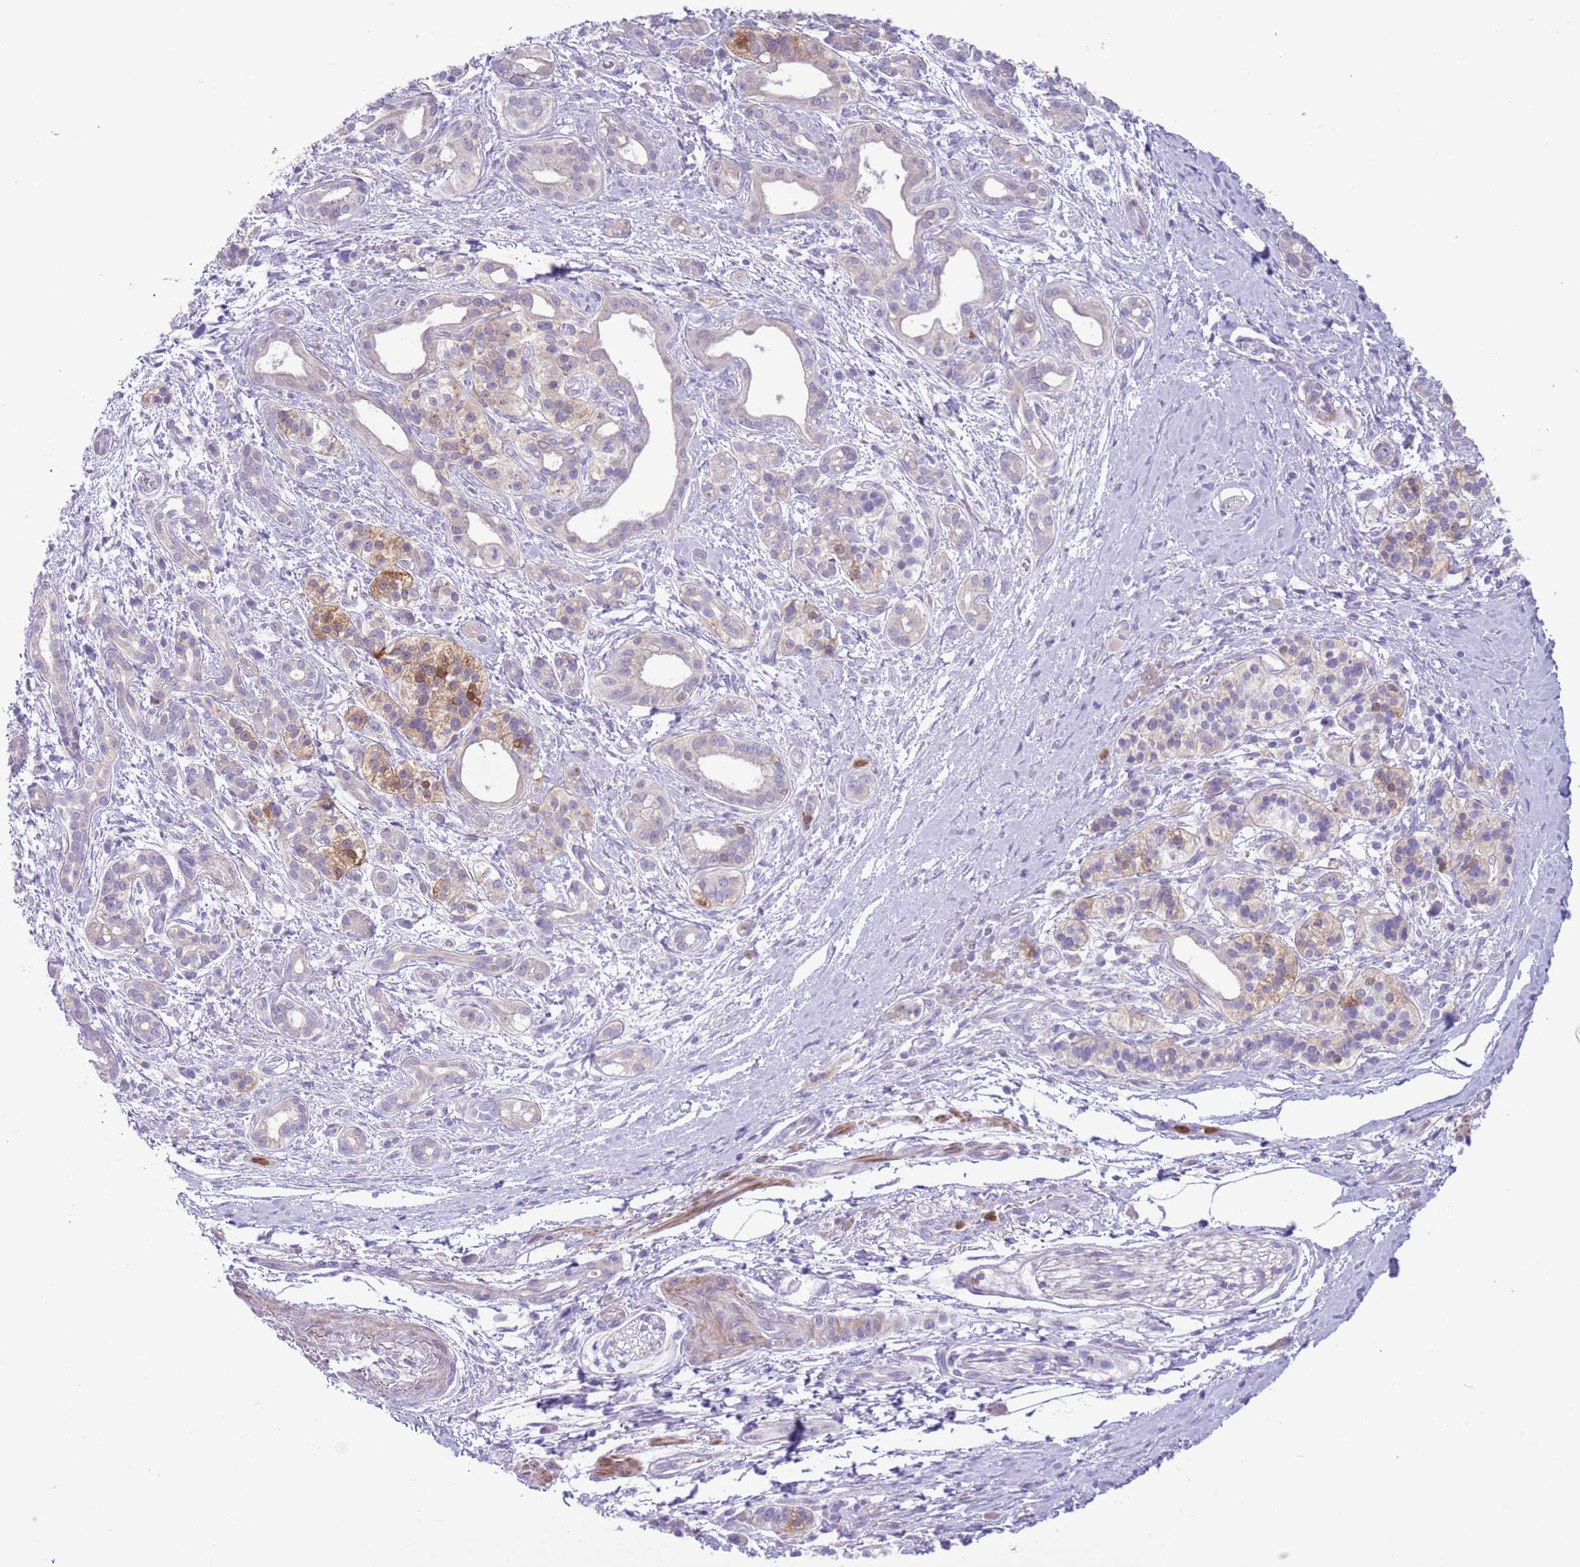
{"staining": {"intensity": "negative", "quantity": "none", "location": "none"}, "tissue": "pancreatic cancer", "cell_type": "Tumor cells", "image_type": "cancer", "snomed": [{"axis": "morphology", "description": "Adenocarcinoma, NOS"}, {"axis": "topography", "description": "Pancreas"}], "caption": "Tumor cells are negative for protein expression in human pancreatic cancer.", "gene": "OR6M1", "patient": {"sex": "male", "age": 71}}